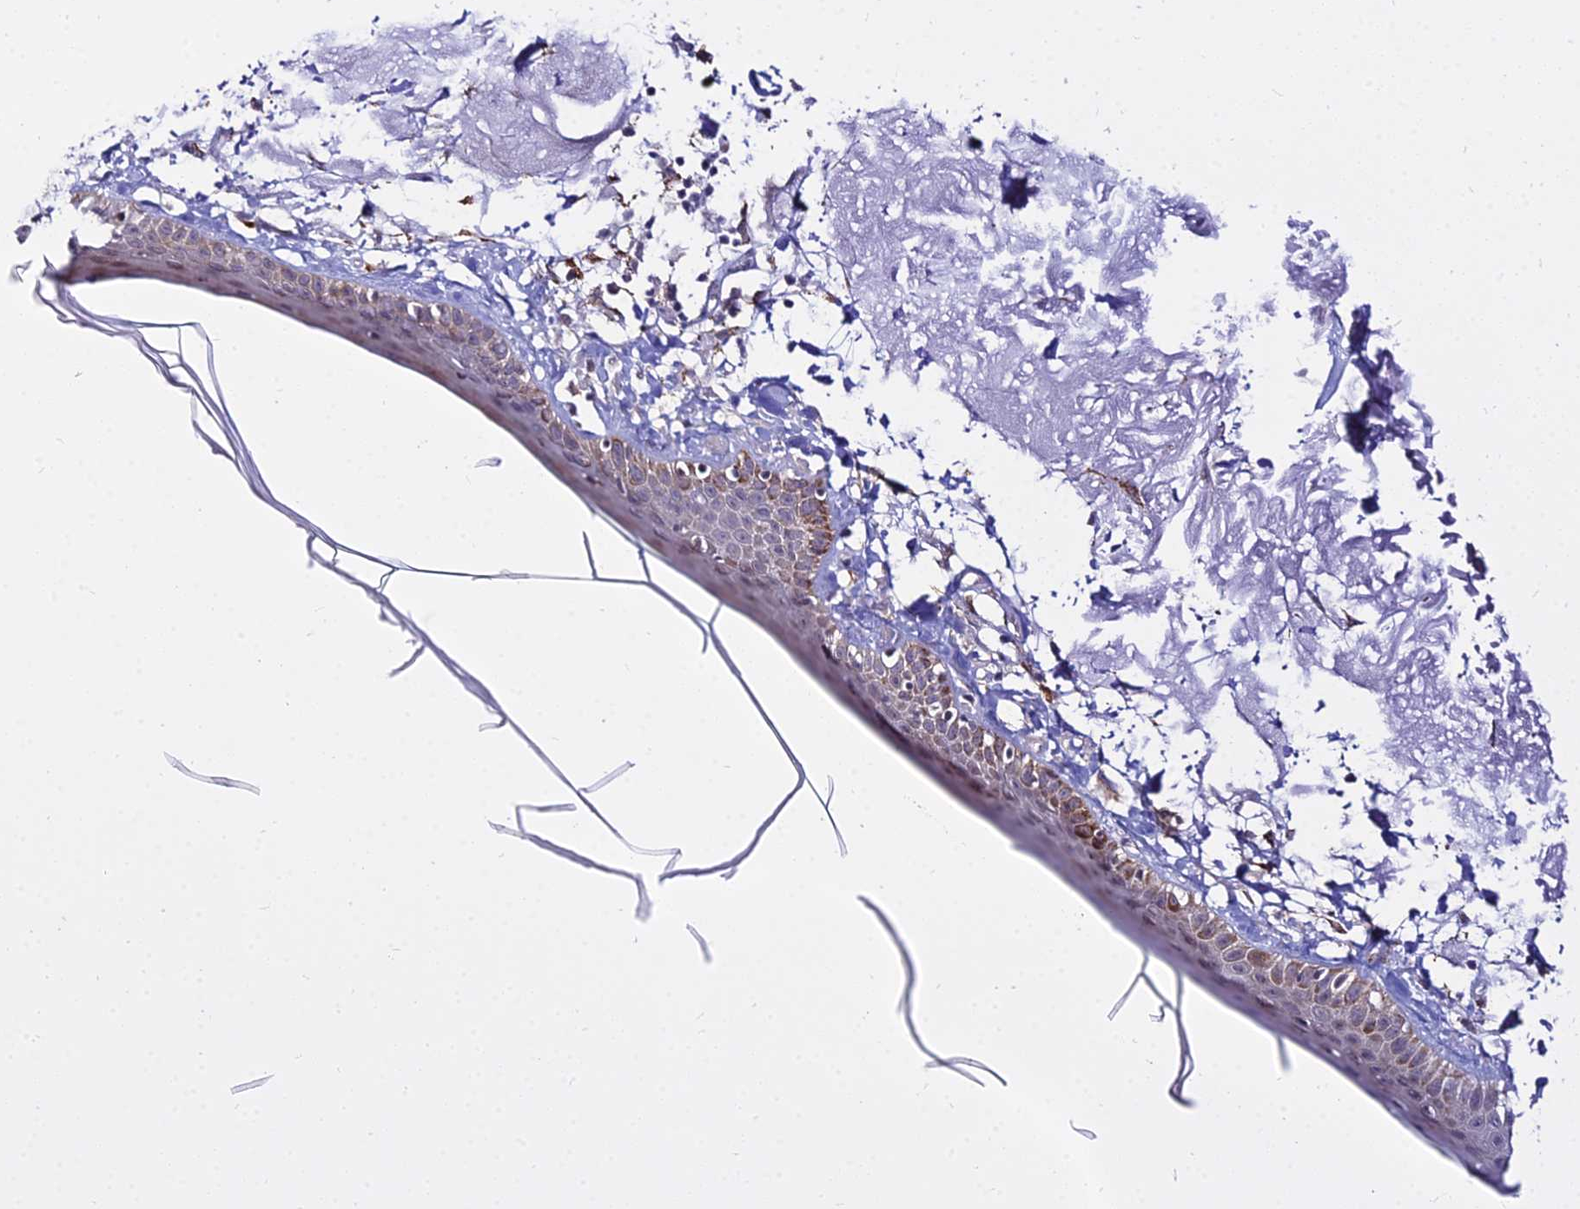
{"staining": {"intensity": "moderate", "quantity": "25%-75%", "location": "cytoplasmic/membranous"}, "tissue": "skin", "cell_type": "Fibroblasts", "image_type": "normal", "snomed": [{"axis": "morphology", "description": "Normal tissue, NOS"}, {"axis": "topography", "description": "Skin"}, {"axis": "topography", "description": "Skeletal muscle"}], "caption": "Human skin stained for a protein (brown) reveals moderate cytoplasmic/membranous positive expression in about 25%-75% of fibroblasts.", "gene": "C6orf163", "patient": {"sex": "male", "age": 83}}